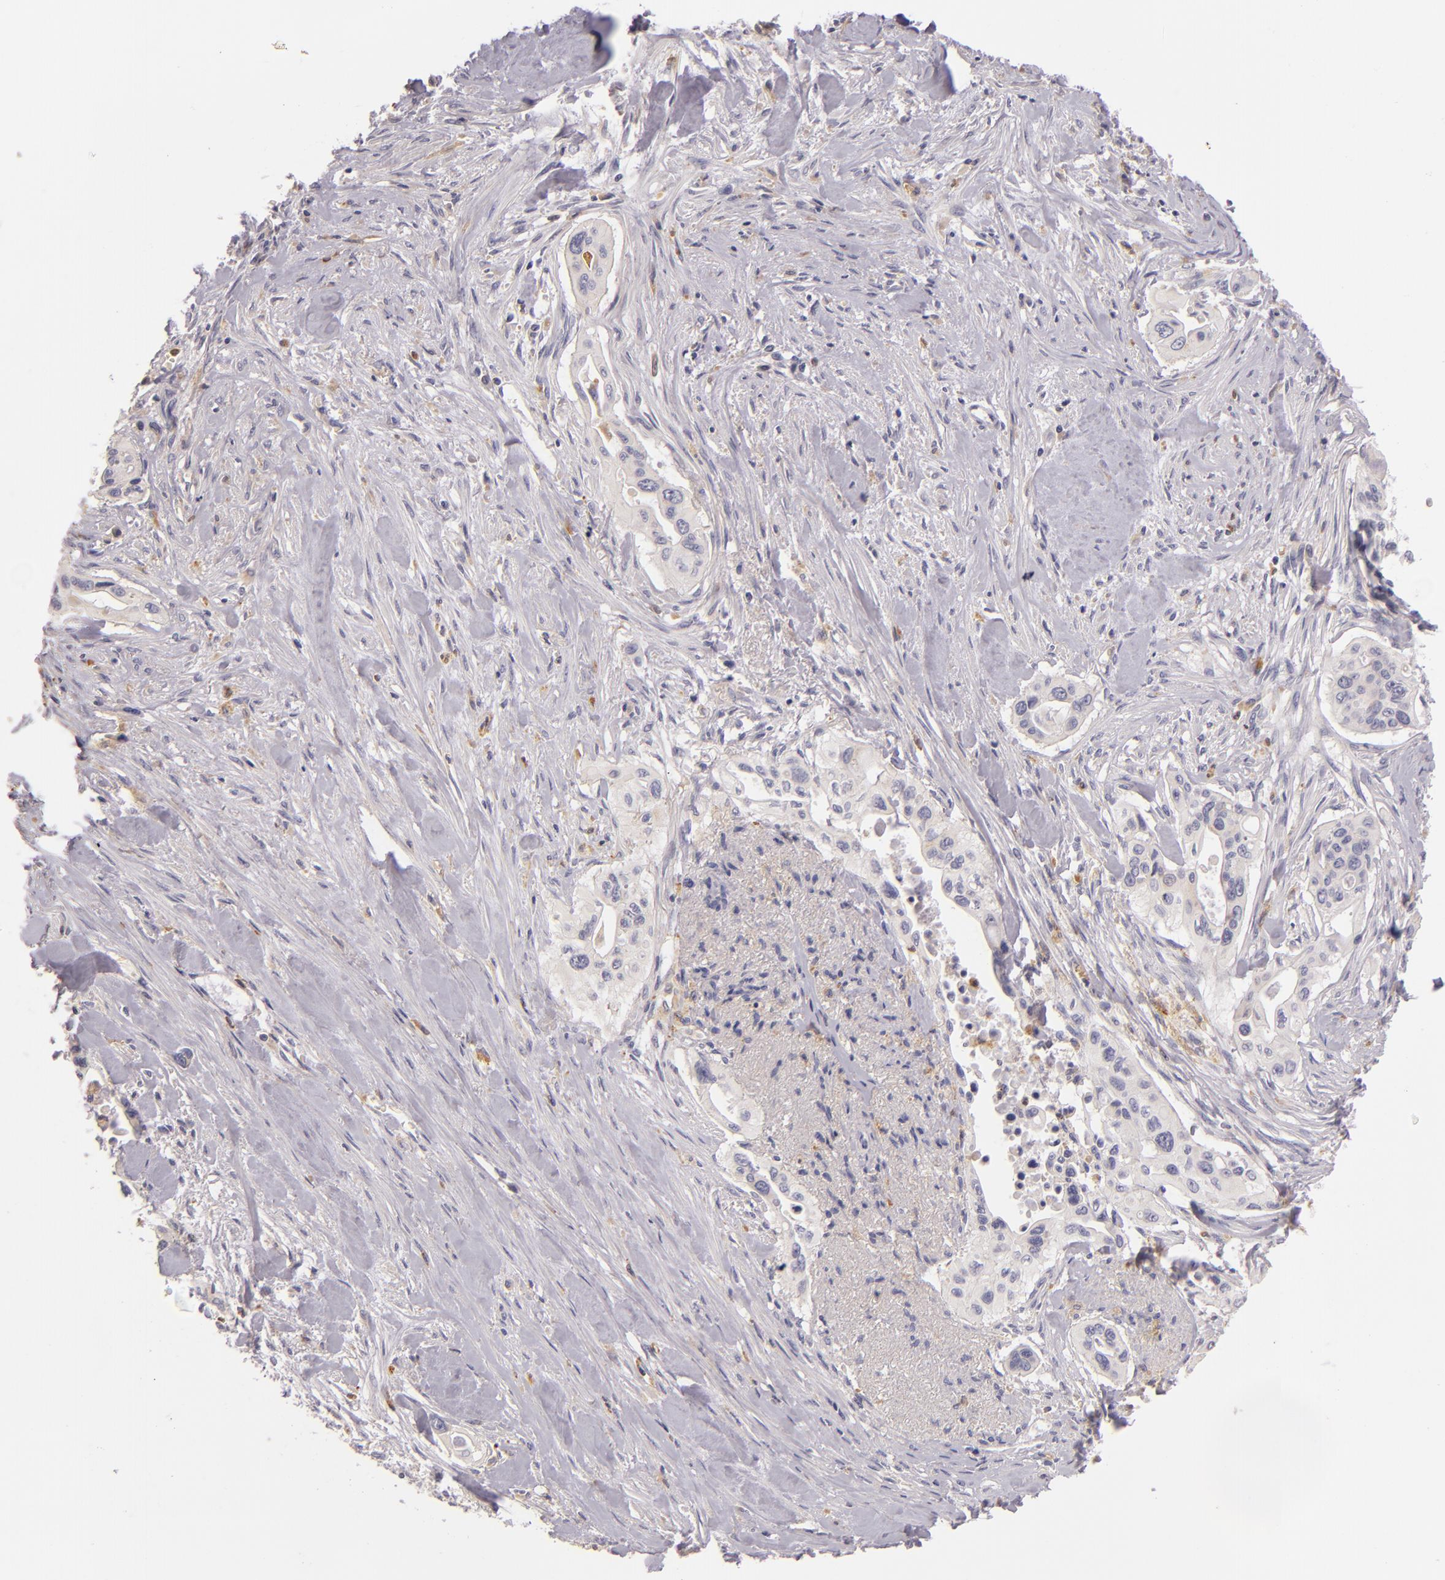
{"staining": {"intensity": "negative", "quantity": "none", "location": "none"}, "tissue": "pancreatic cancer", "cell_type": "Tumor cells", "image_type": "cancer", "snomed": [{"axis": "morphology", "description": "Adenocarcinoma, NOS"}, {"axis": "topography", "description": "Pancreas"}], "caption": "Tumor cells are negative for protein expression in human pancreatic cancer. (Brightfield microscopy of DAB IHC at high magnification).", "gene": "TLR8", "patient": {"sex": "male", "age": 77}}